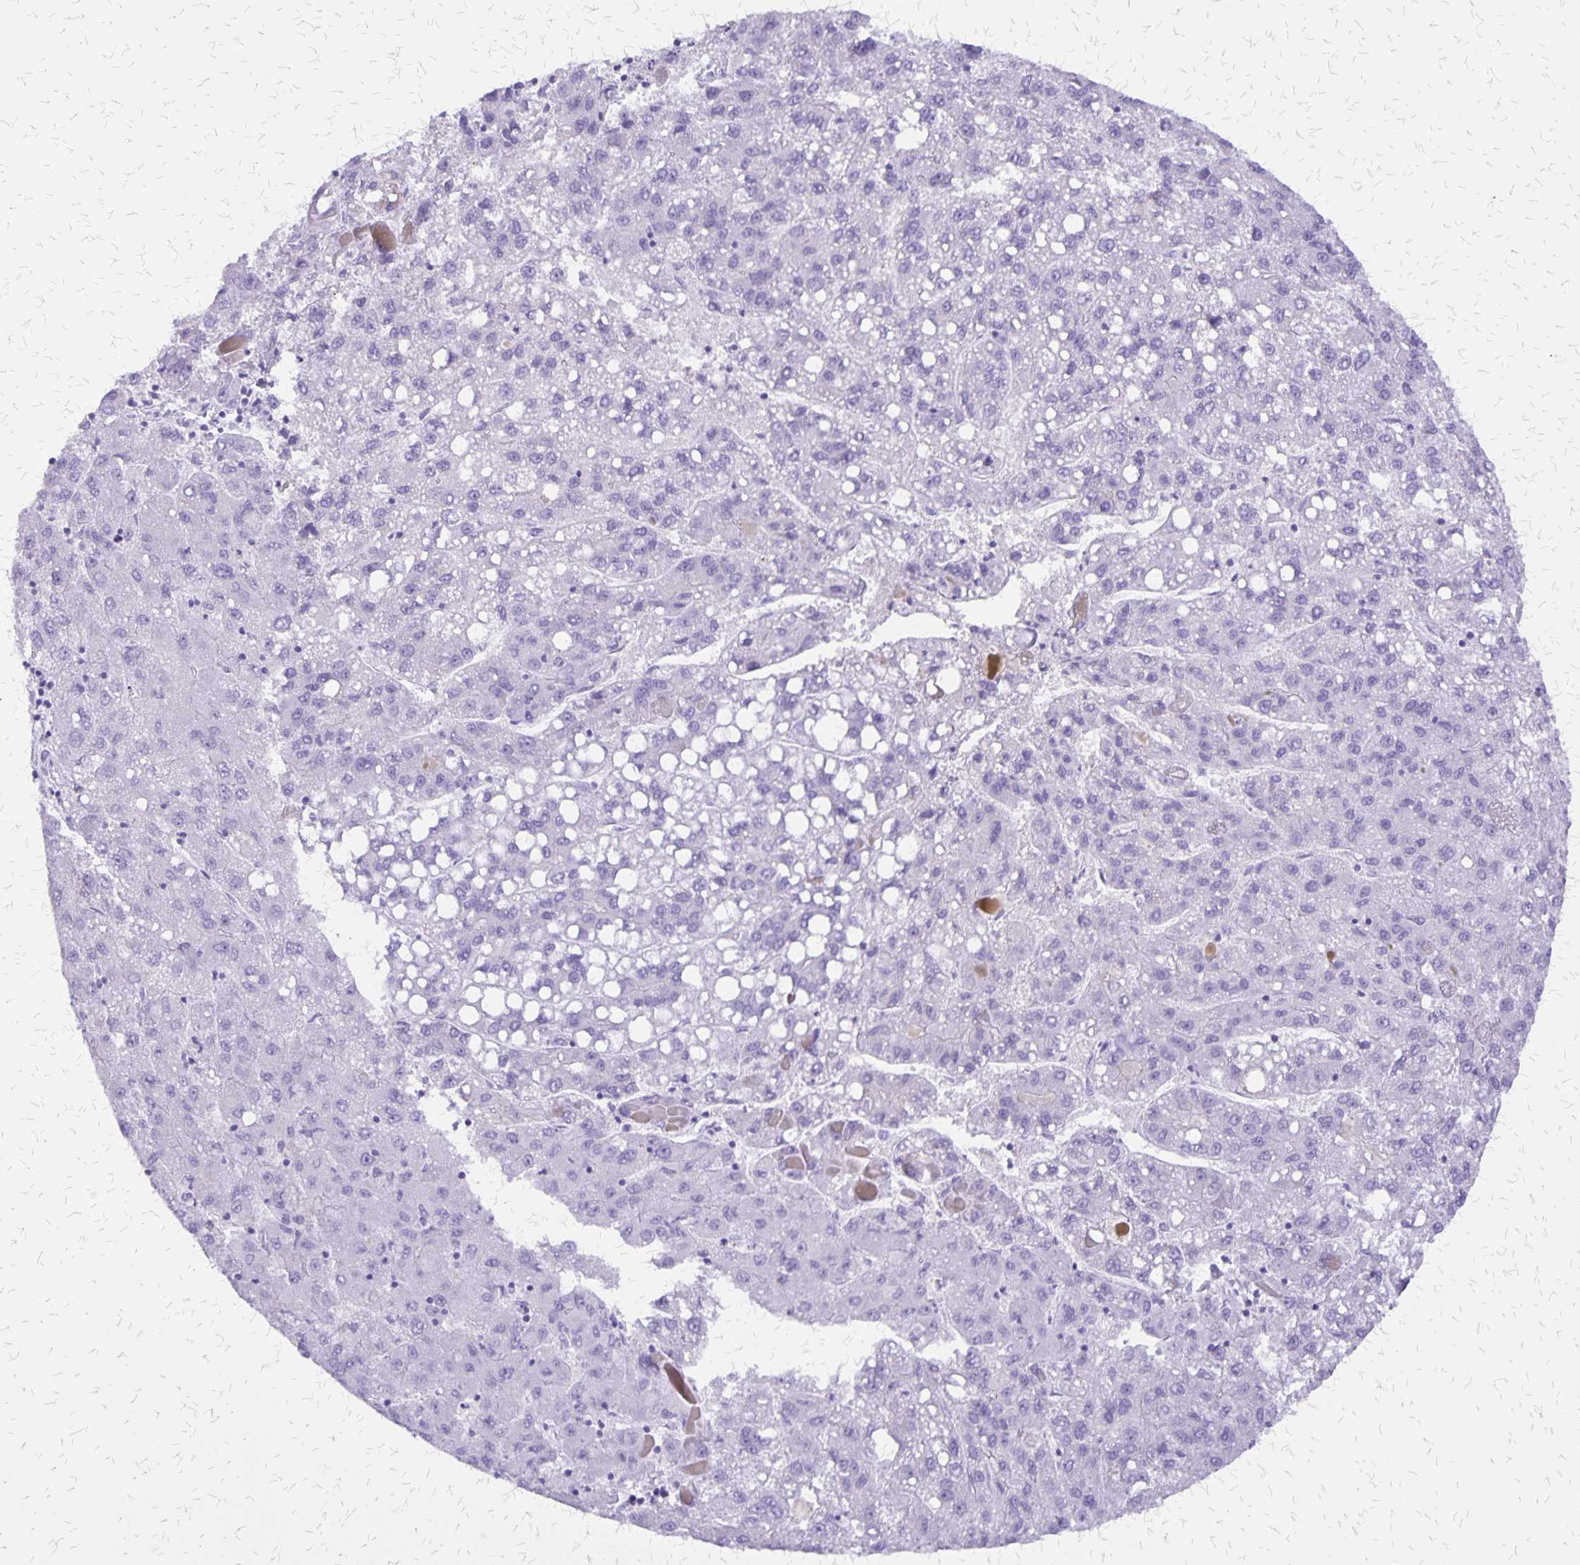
{"staining": {"intensity": "negative", "quantity": "none", "location": "none"}, "tissue": "liver cancer", "cell_type": "Tumor cells", "image_type": "cancer", "snomed": [{"axis": "morphology", "description": "Carcinoma, Hepatocellular, NOS"}, {"axis": "topography", "description": "Liver"}], "caption": "A histopathology image of human liver cancer is negative for staining in tumor cells.", "gene": "SLC13A2", "patient": {"sex": "female", "age": 82}}